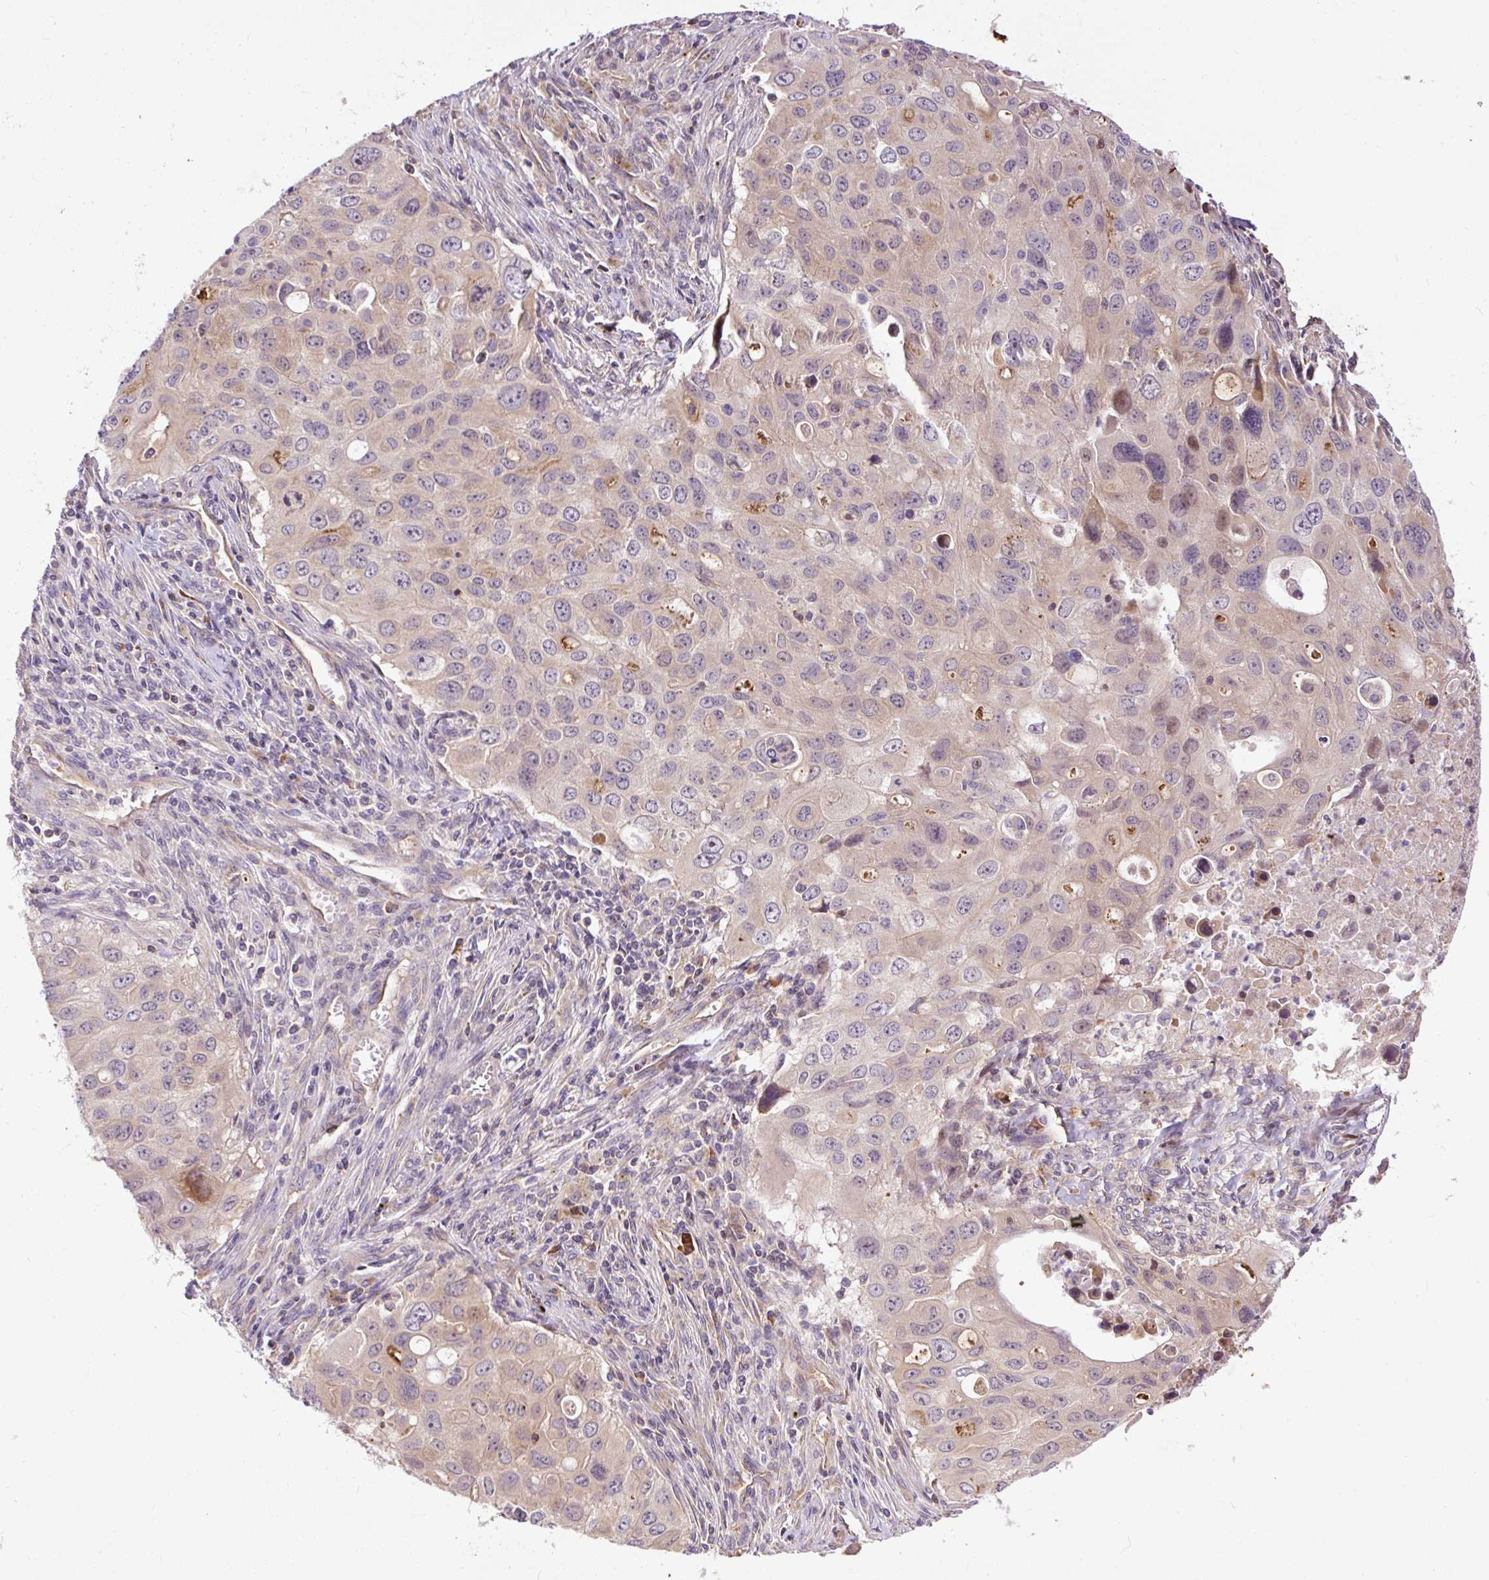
{"staining": {"intensity": "weak", "quantity": "25%-75%", "location": "cytoplasmic/membranous"}, "tissue": "lung cancer", "cell_type": "Tumor cells", "image_type": "cancer", "snomed": [{"axis": "morphology", "description": "Adenocarcinoma, NOS"}, {"axis": "morphology", "description": "Adenocarcinoma, metastatic, NOS"}, {"axis": "topography", "description": "Lymph node"}, {"axis": "topography", "description": "Lung"}], "caption": "A high-resolution histopathology image shows immunohistochemistry (IHC) staining of metastatic adenocarcinoma (lung), which reveals weak cytoplasmic/membranous staining in approximately 25%-75% of tumor cells. The protein is shown in brown color, while the nuclei are stained blue.", "gene": "PPME1", "patient": {"sex": "female", "age": 42}}